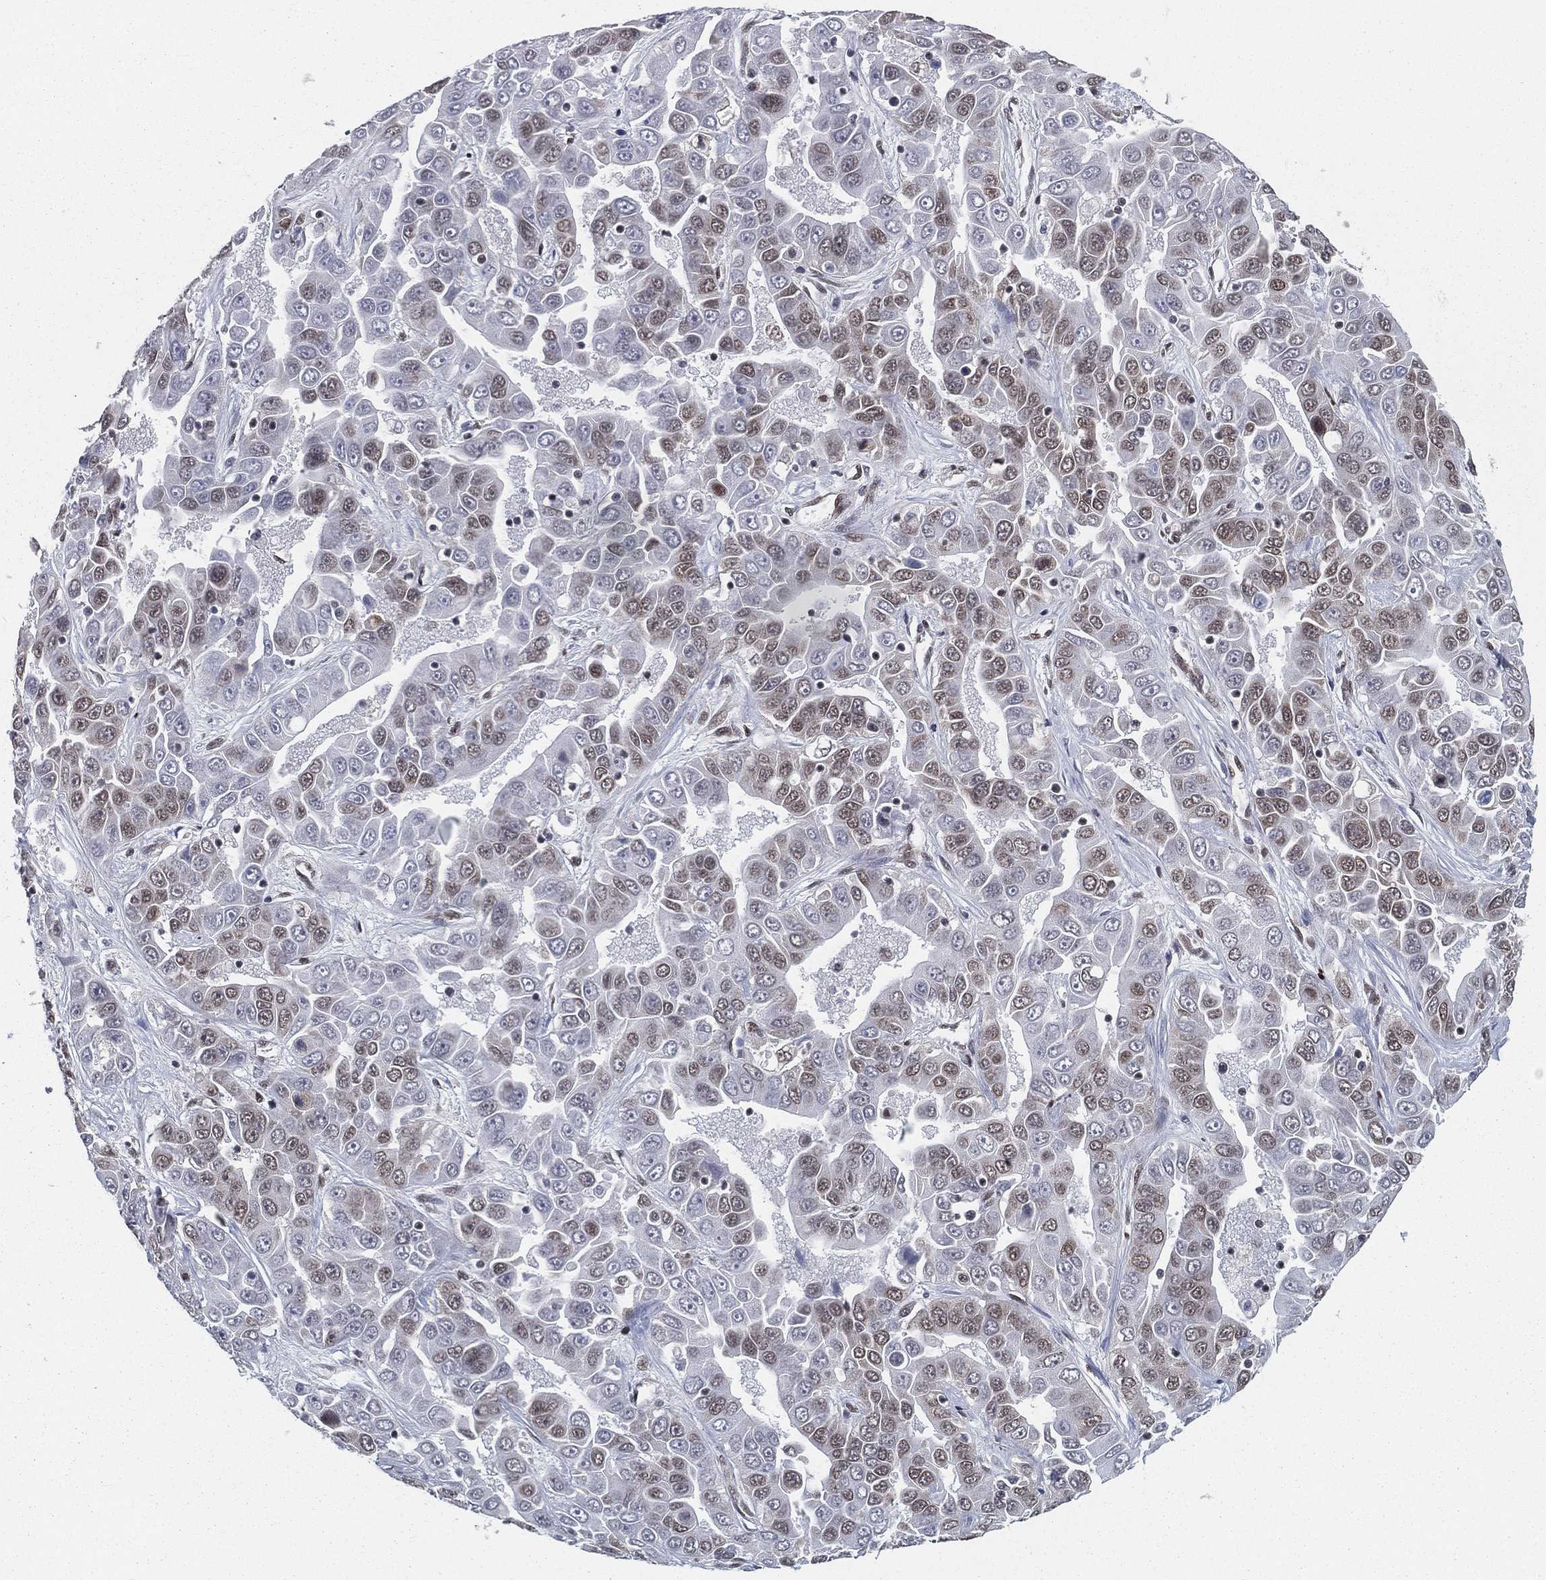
{"staining": {"intensity": "weak", "quantity": "<25%", "location": "nuclear"}, "tissue": "liver cancer", "cell_type": "Tumor cells", "image_type": "cancer", "snomed": [{"axis": "morphology", "description": "Cholangiocarcinoma"}, {"axis": "topography", "description": "Liver"}], "caption": "Tumor cells are negative for protein expression in human liver cholangiocarcinoma.", "gene": "FUBP3", "patient": {"sex": "female", "age": 52}}